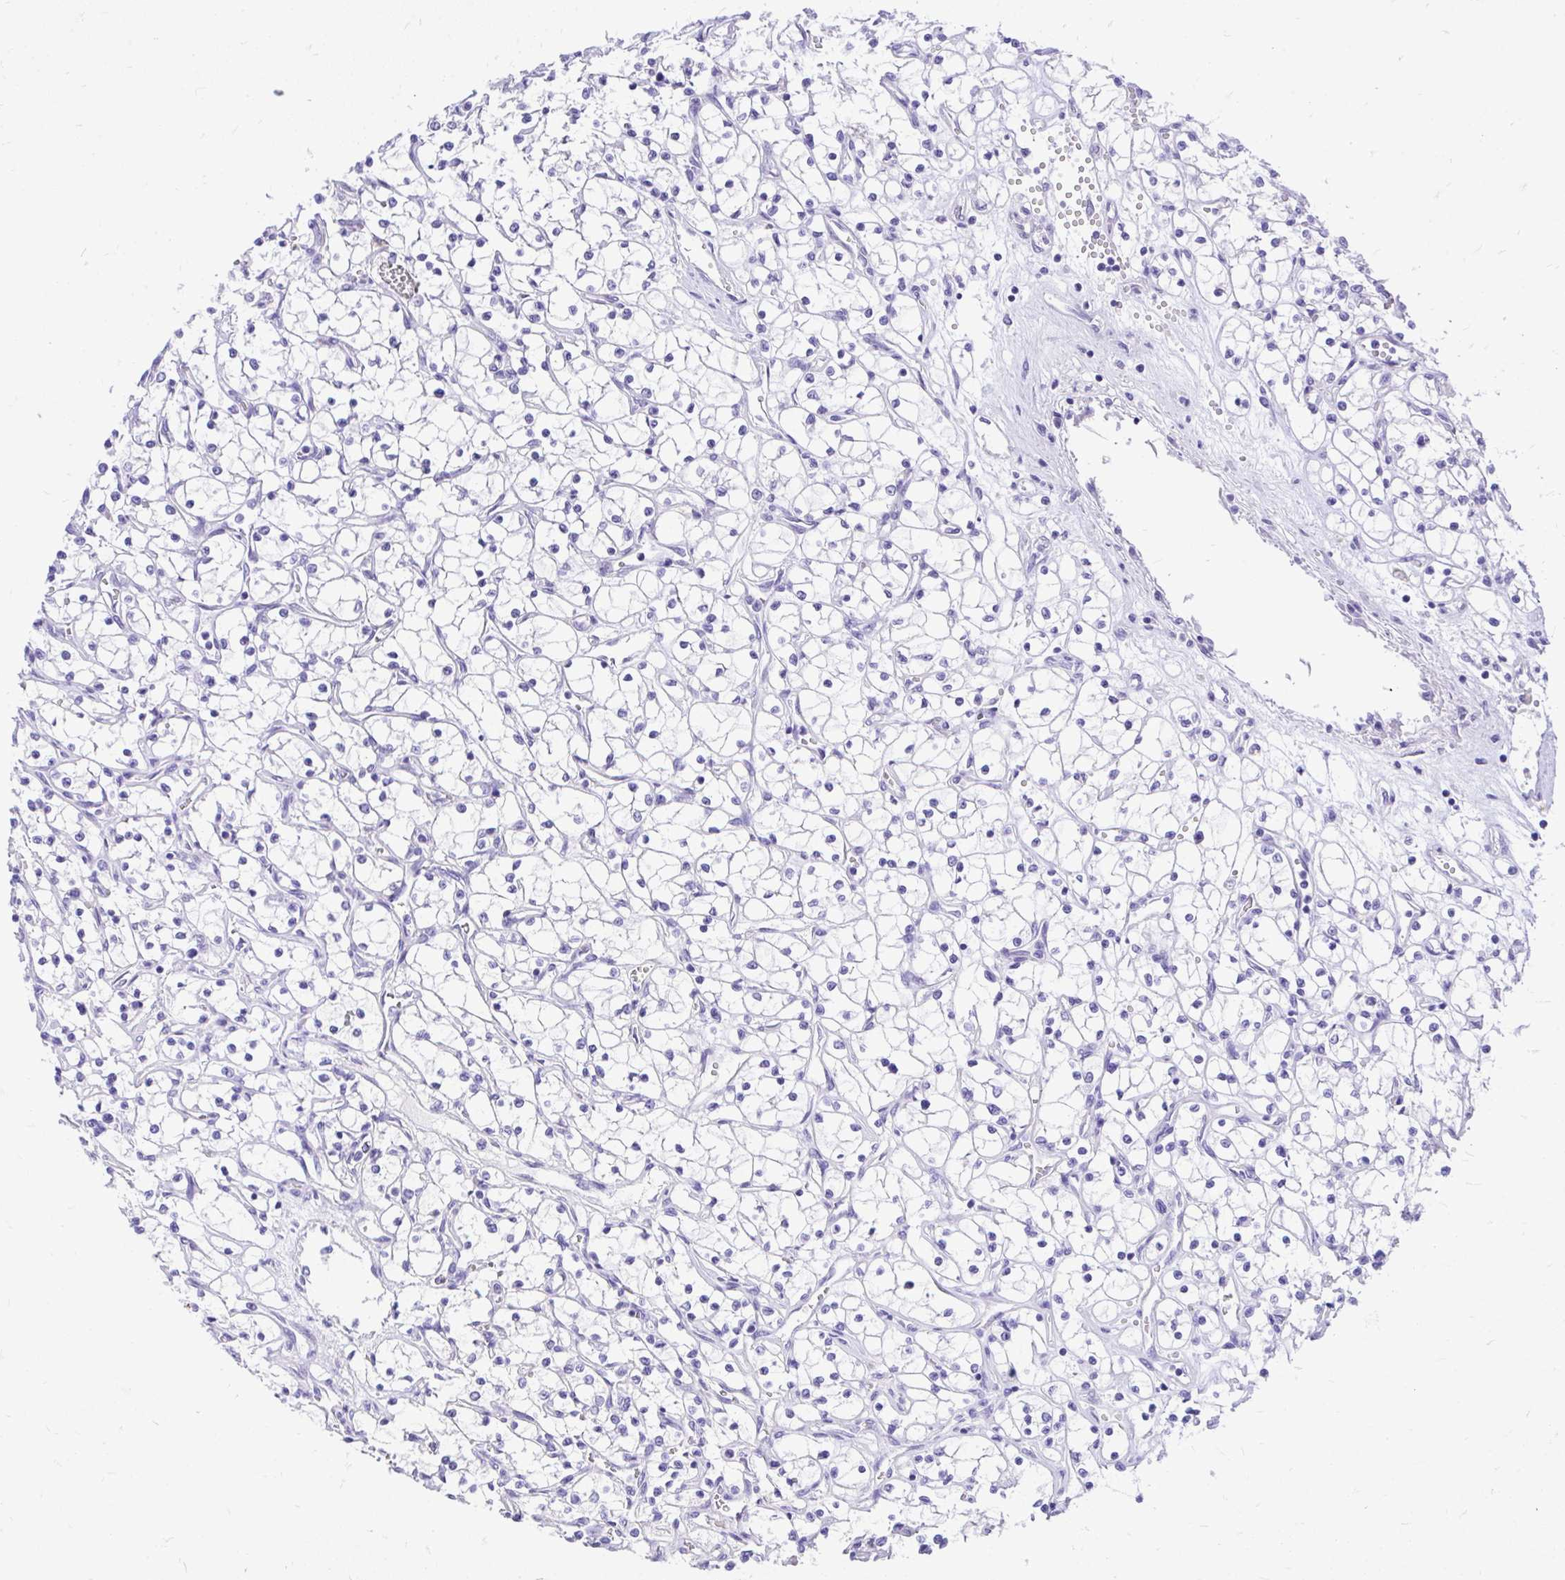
{"staining": {"intensity": "negative", "quantity": "none", "location": "none"}, "tissue": "renal cancer", "cell_type": "Tumor cells", "image_type": "cancer", "snomed": [{"axis": "morphology", "description": "Adenocarcinoma, NOS"}, {"axis": "topography", "description": "Kidney"}], "caption": "The immunohistochemistry micrograph has no significant staining in tumor cells of renal adenocarcinoma tissue.", "gene": "MON1A", "patient": {"sex": "female", "age": 69}}